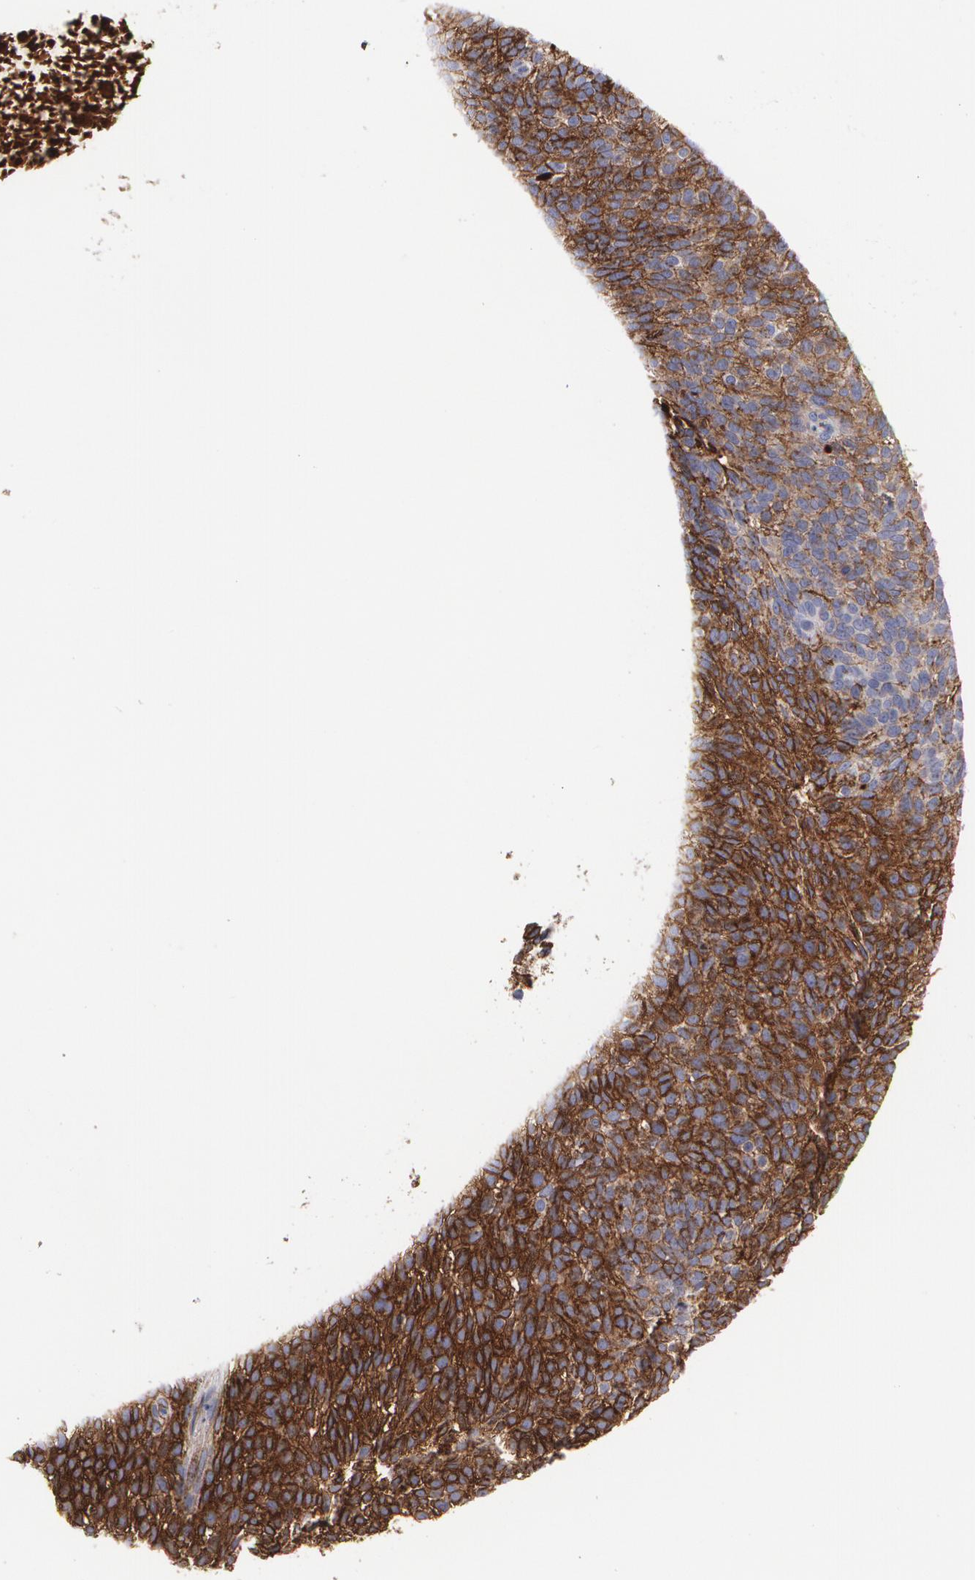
{"staining": {"intensity": "strong", "quantity": ">75%", "location": "cytoplasmic/membranous"}, "tissue": "skin cancer", "cell_type": "Tumor cells", "image_type": "cancer", "snomed": [{"axis": "morphology", "description": "Basal cell carcinoma"}, {"axis": "topography", "description": "Skin"}], "caption": "Protein expression analysis of skin cancer demonstrates strong cytoplasmic/membranous positivity in about >75% of tumor cells. Nuclei are stained in blue.", "gene": "FBLN1", "patient": {"sex": "male", "age": 63}}